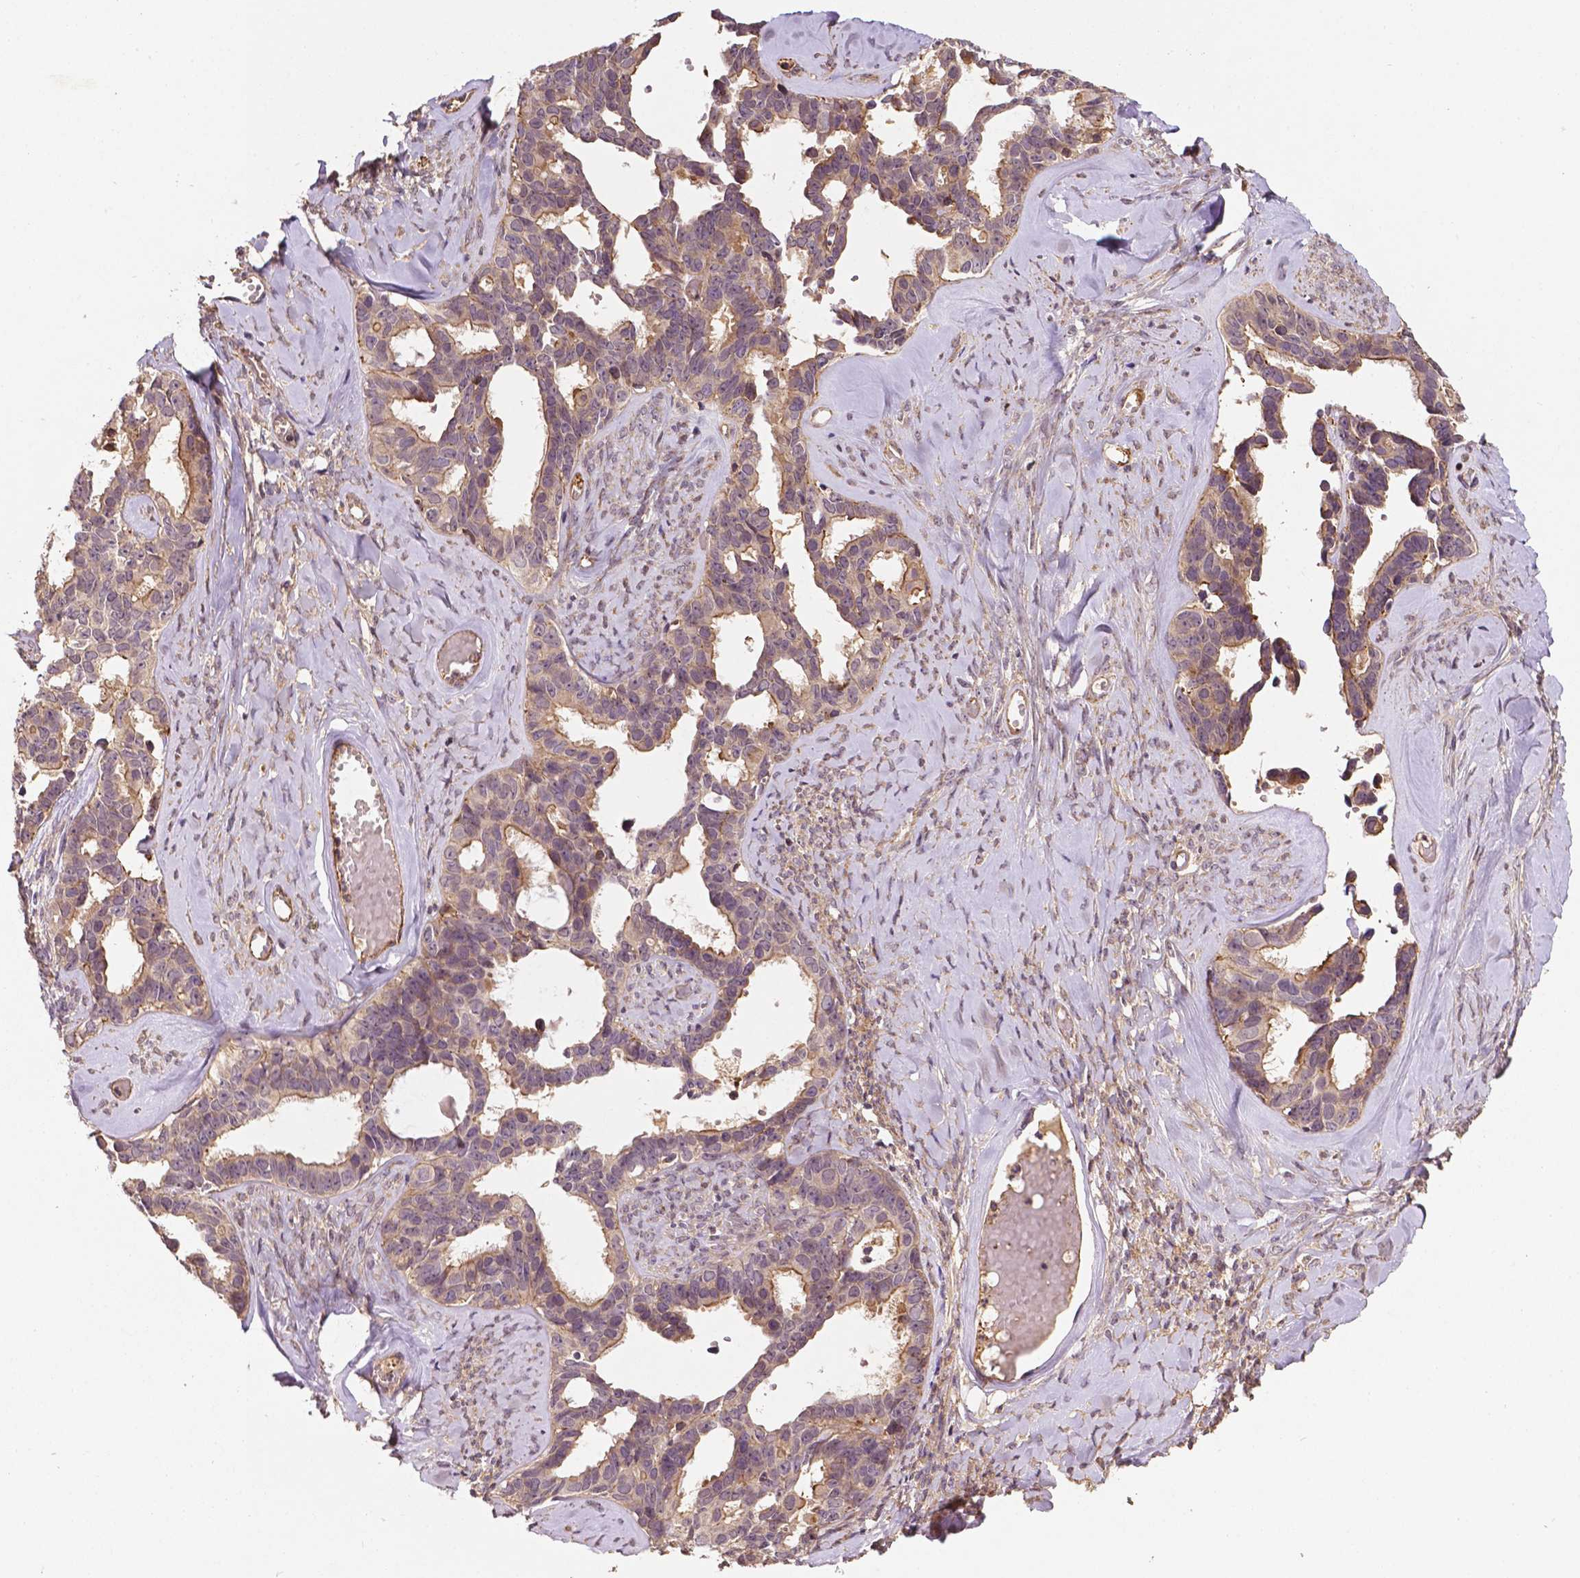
{"staining": {"intensity": "weak", "quantity": ">75%", "location": "cytoplasmic/membranous"}, "tissue": "ovarian cancer", "cell_type": "Tumor cells", "image_type": "cancer", "snomed": [{"axis": "morphology", "description": "Cystadenocarcinoma, serous, NOS"}, {"axis": "topography", "description": "Ovary"}], "caption": "Immunohistochemical staining of human ovarian cancer shows low levels of weak cytoplasmic/membranous staining in about >75% of tumor cells.", "gene": "ZMYND19", "patient": {"sex": "female", "age": 69}}